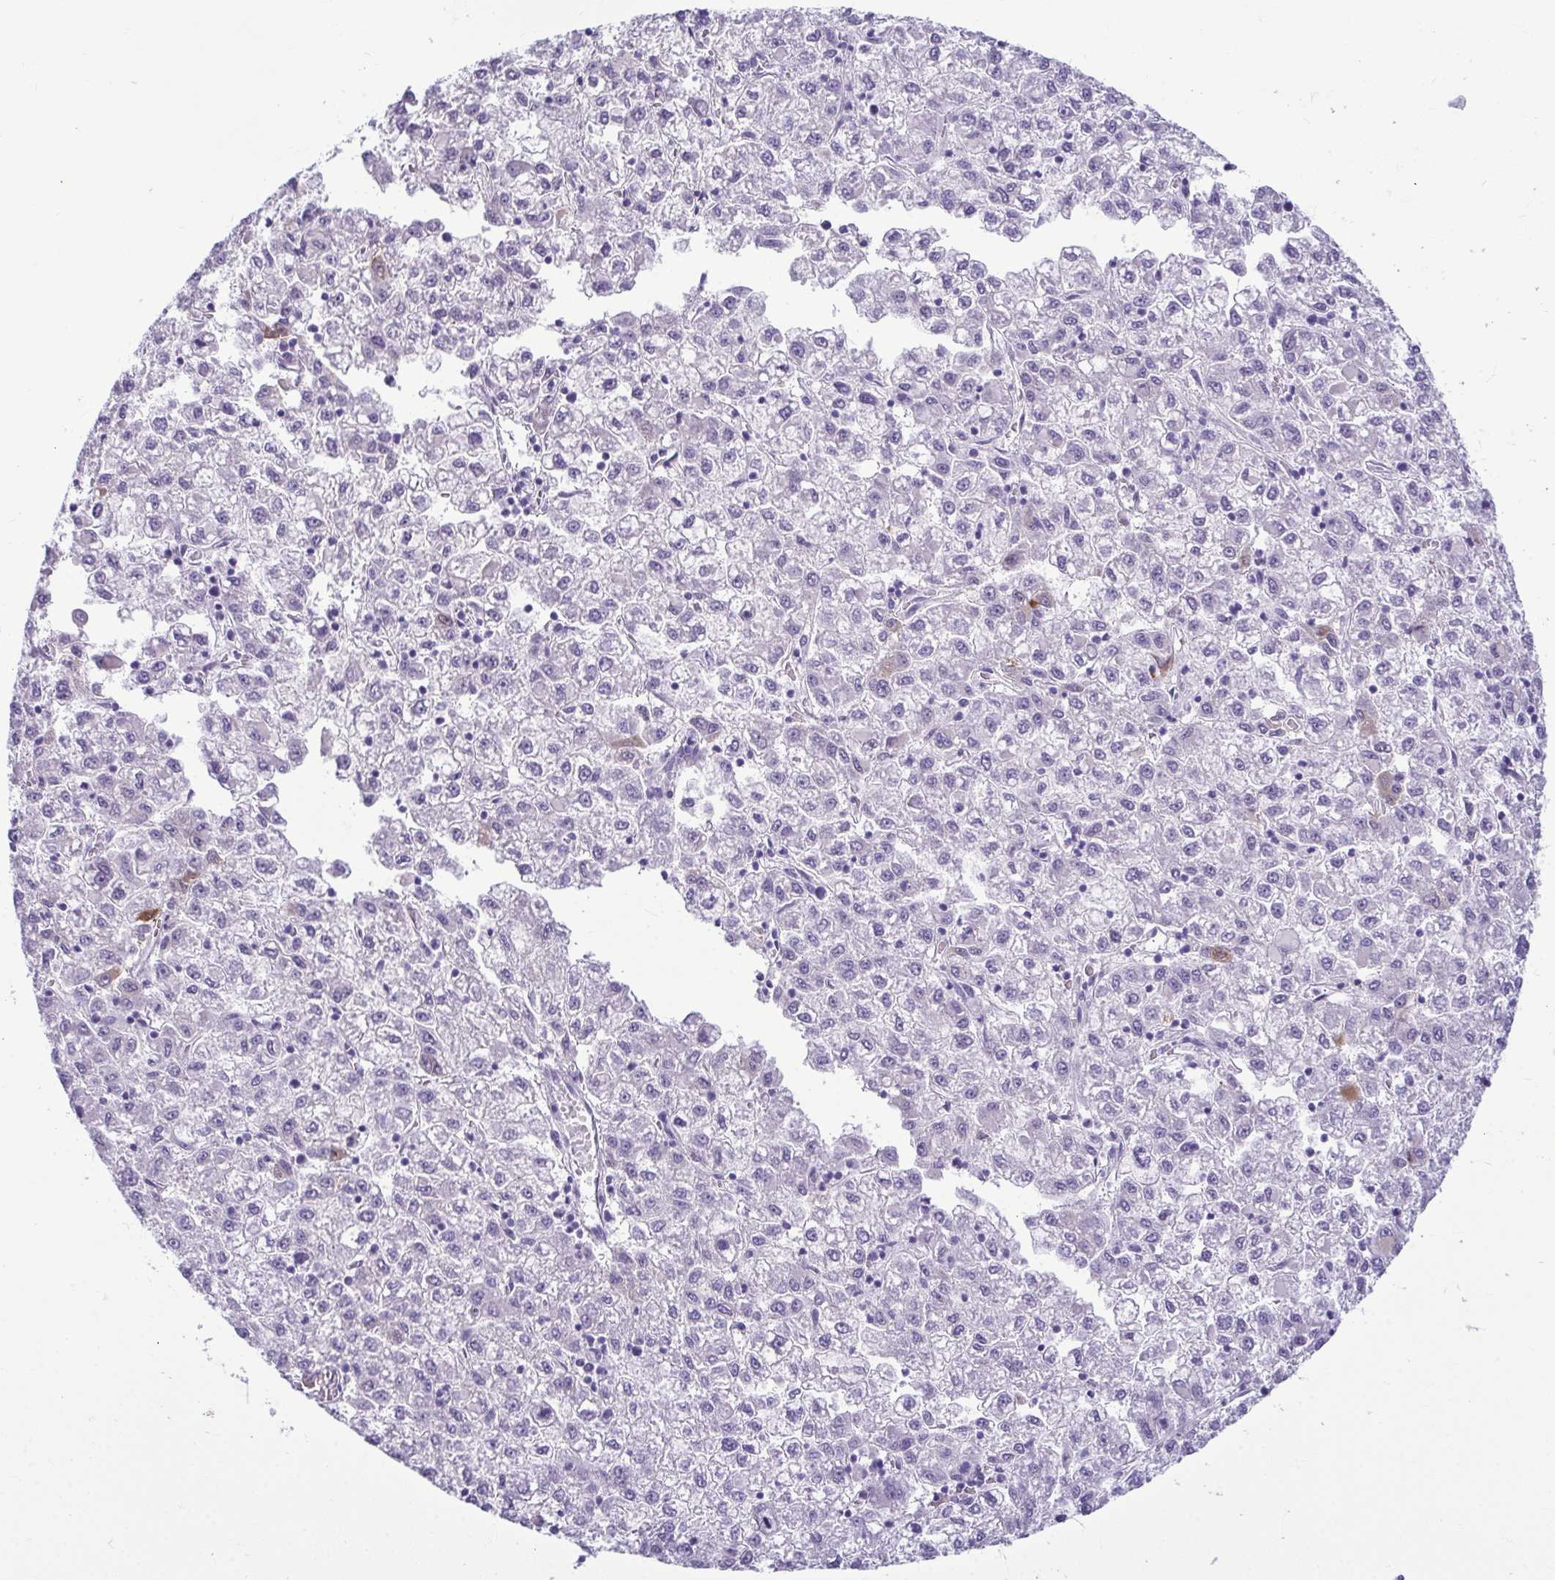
{"staining": {"intensity": "negative", "quantity": "none", "location": "none"}, "tissue": "liver cancer", "cell_type": "Tumor cells", "image_type": "cancer", "snomed": [{"axis": "morphology", "description": "Carcinoma, Hepatocellular, NOS"}, {"axis": "topography", "description": "Liver"}], "caption": "There is no significant staining in tumor cells of hepatocellular carcinoma (liver).", "gene": "SERPINI1", "patient": {"sex": "male", "age": 40}}